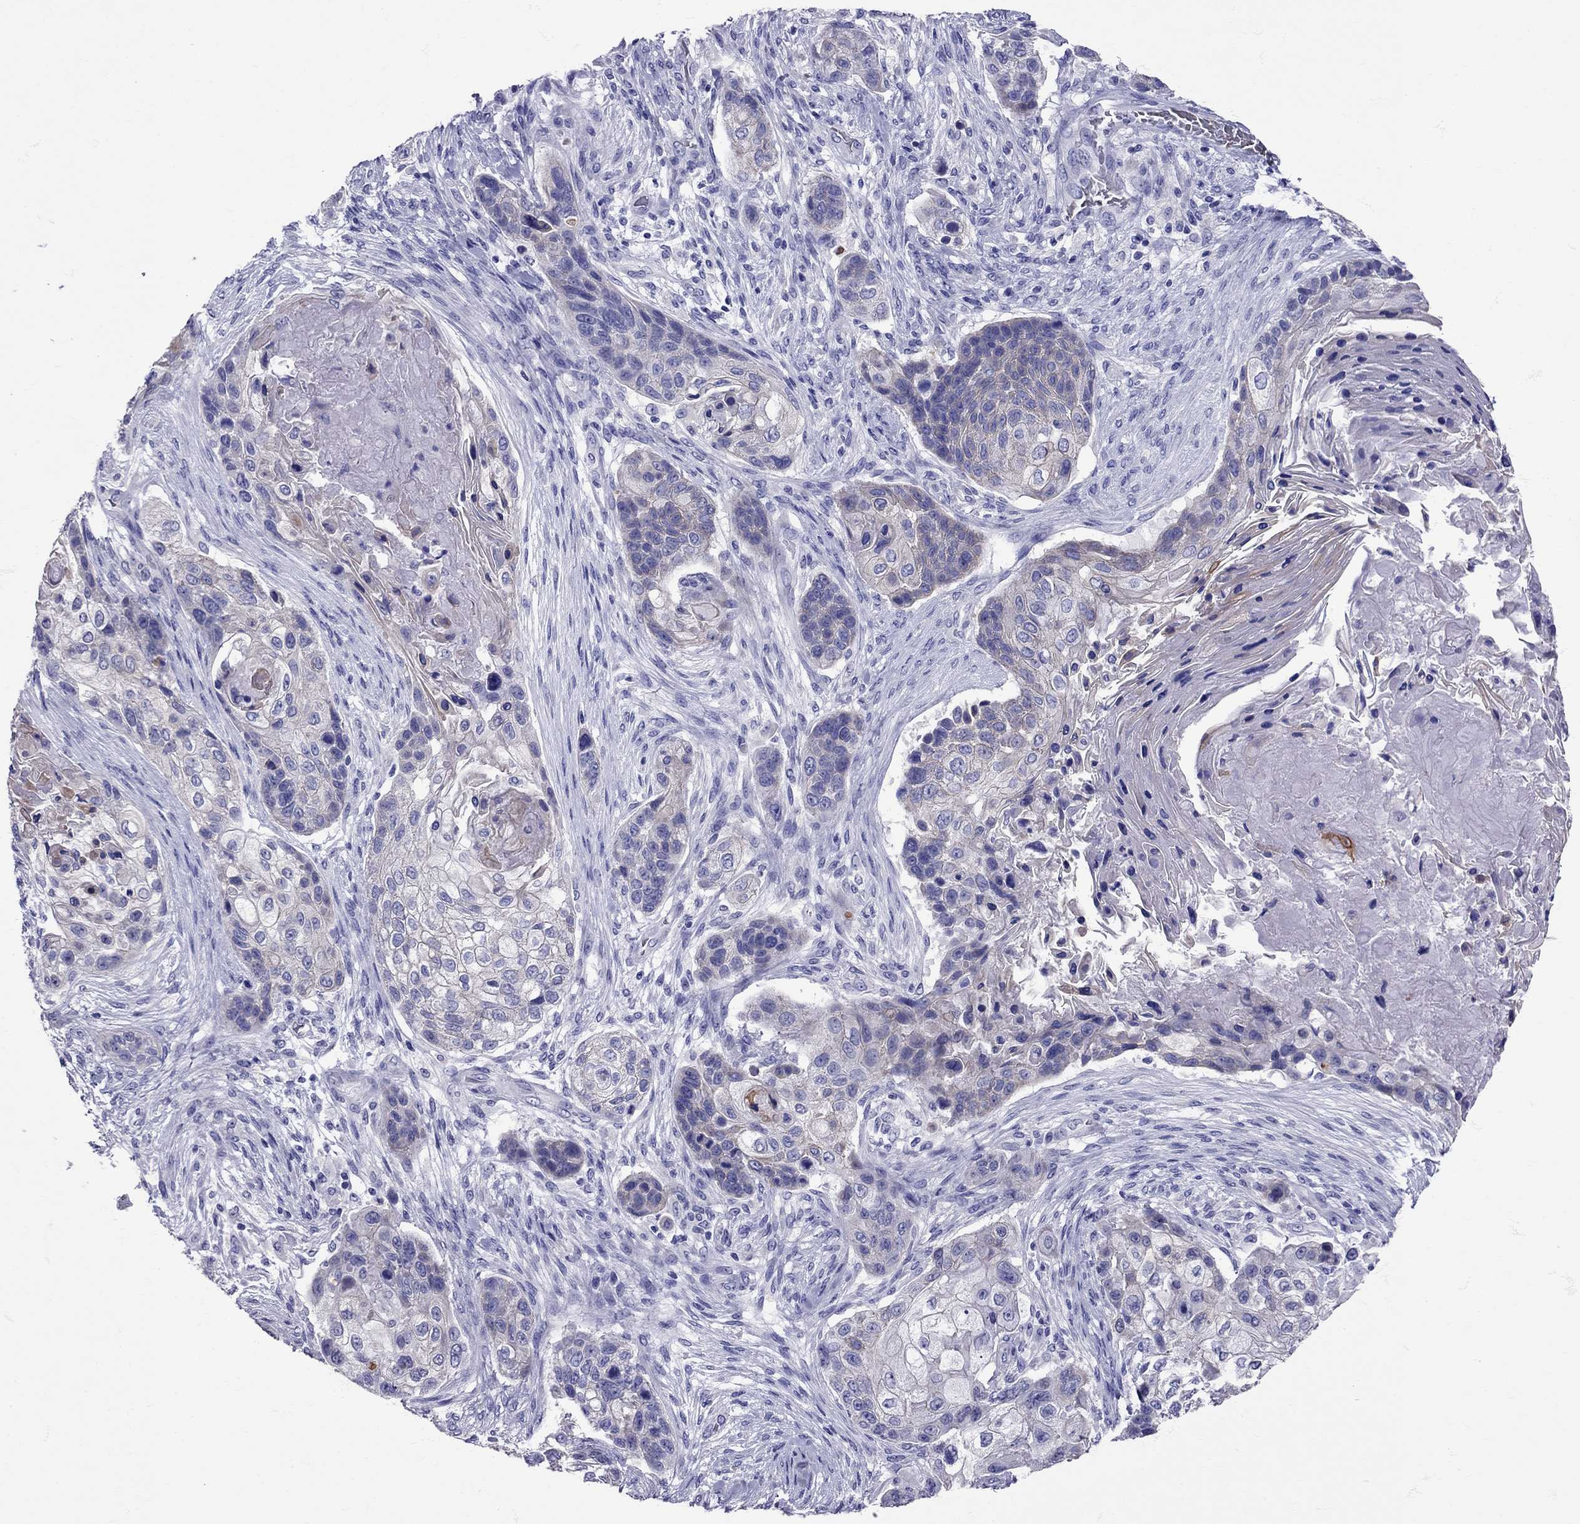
{"staining": {"intensity": "negative", "quantity": "none", "location": "none"}, "tissue": "lung cancer", "cell_type": "Tumor cells", "image_type": "cancer", "snomed": [{"axis": "morphology", "description": "Squamous cell carcinoma, NOS"}, {"axis": "topography", "description": "Lung"}], "caption": "This is a histopathology image of IHC staining of lung squamous cell carcinoma, which shows no expression in tumor cells. Nuclei are stained in blue.", "gene": "TBR1", "patient": {"sex": "male", "age": 69}}